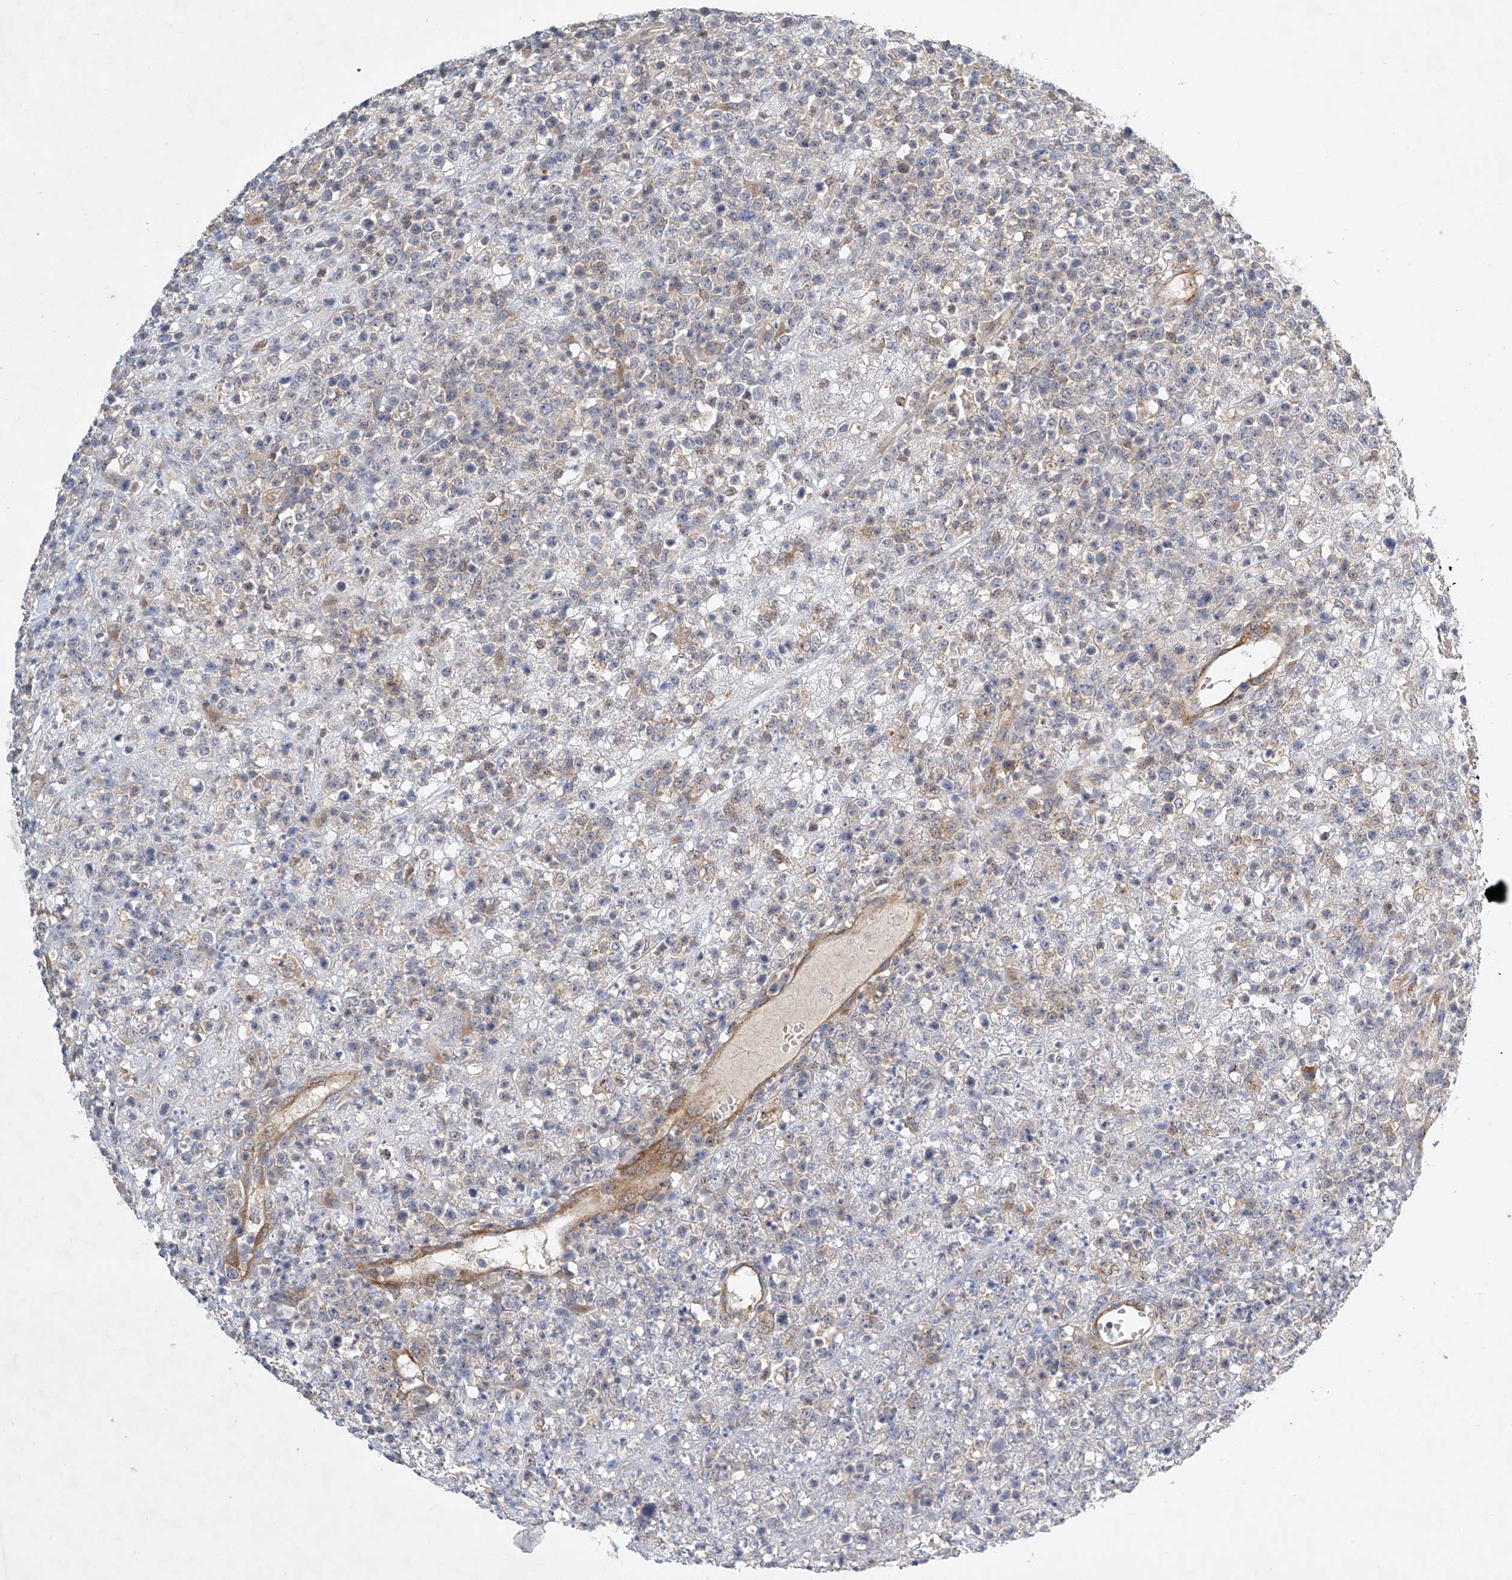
{"staining": {"intensity": "moderate", "quantity": "<25%", "location": "cytoplasmic/membranous"}, "tissue": "lymphoma", "cell_type": "Tumor cells", "image_type": "cancer", "snomed": [{"axis": "morphology", "description": "Malignant lymphoma, non-Hodgkin's type, High grade"}, {"axis": "topography", "description": "Colon"}], "caption": "High-grade malignant lymphoma, non-Hodgkin's type was stained to show a protein in brown. There is low levels of moderate cytoplasmic/membranous staining in about <25% of tumor cells.", "gene": "CARMIL1", "patient": {"sex": "female", "age": 53}}